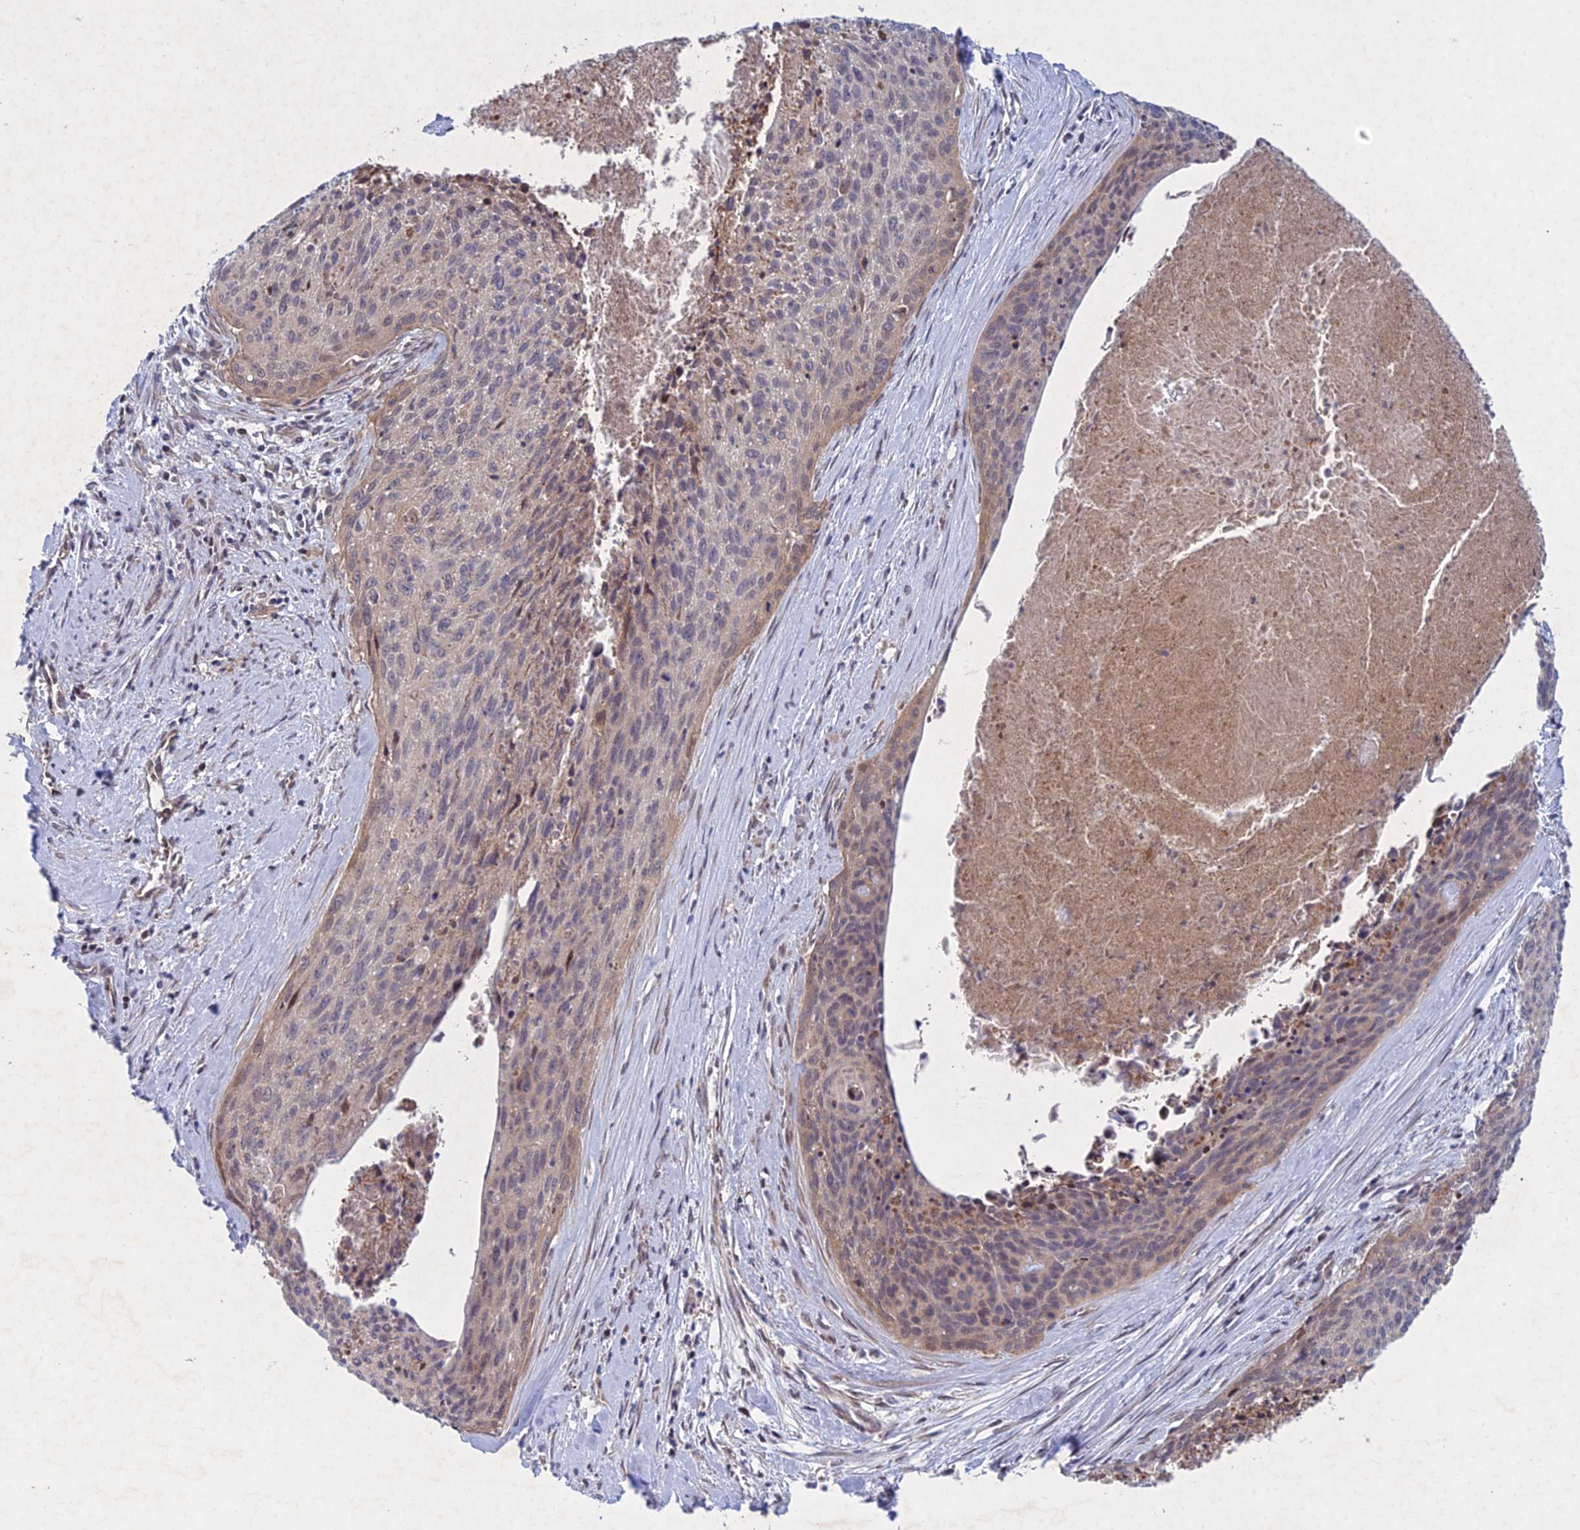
{"staining": {"intensity": "weak", "quantity": "<25%", "location": "cytoplasmic/membranous"}, "tissue": "cervical cancer", "cell_type": "Tumor cells", "image_type": "cancer", "snomed": [{"axis": "morphology", "description": "Squamous cell carcinoma, NOS"}, {"axis": "topography", "description": "Cervix"}], "caption": "This photomicrograph is of cervical squamous cell carcinoma stained with IHC to label a protein in brown with the nuclei are counter-stained blue. There is no staining in tumor cells. (DAB IHC with hematoxylin counter stain).", "gene": "PTHLH", "patient": {"sex": "female", "age": 55}}